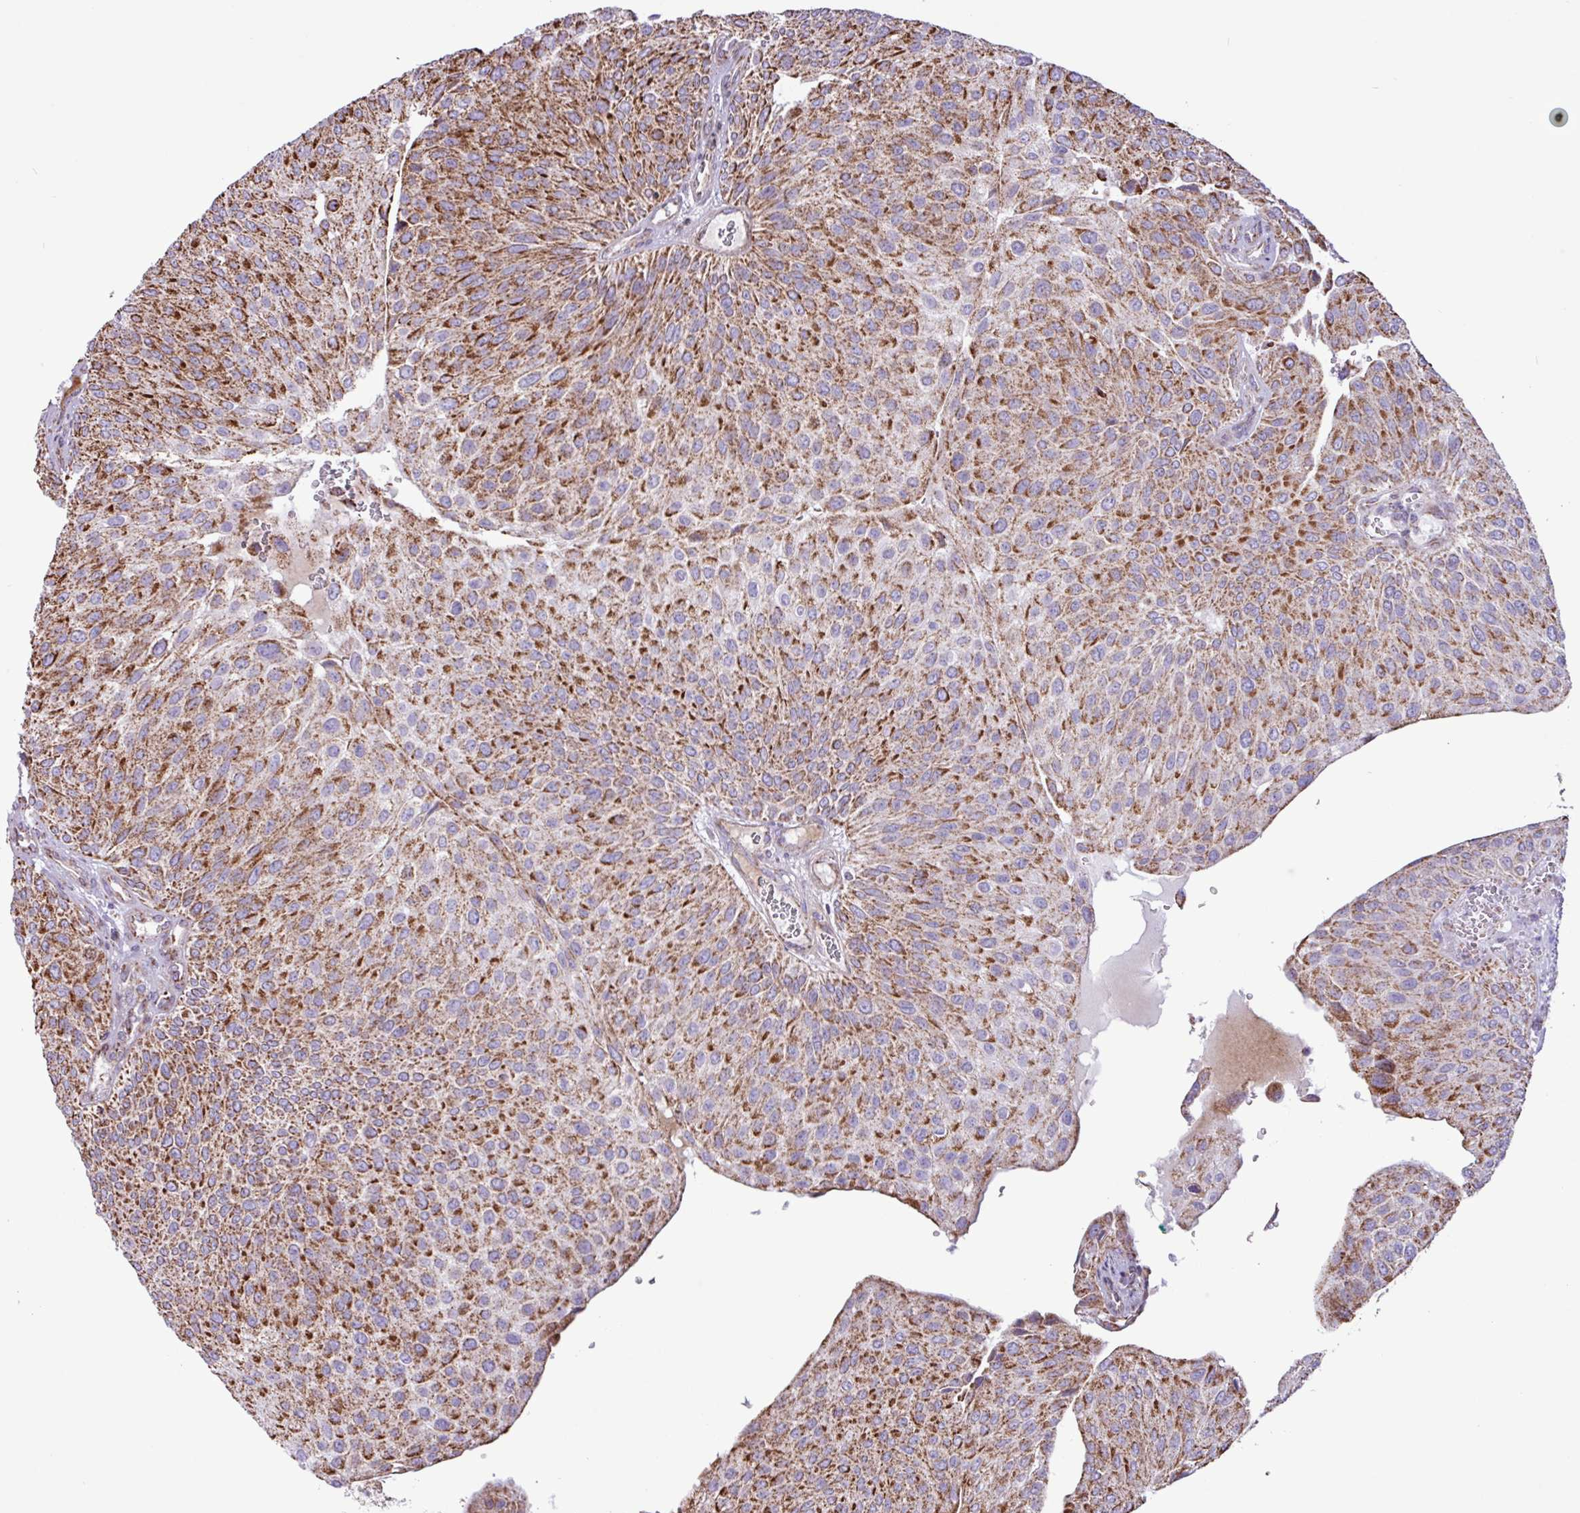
{"staining": {"intensity": "strong", "quantity": ">75%", "location": "cytoplasmic/membranous"}, "tissue": "urothelial cancer", "cell_type": "Tumor cells", "image_type": "cancer", "snomed": [{"axis": "morphology", "description": "Urothelial carcinoma, NOS"}, {"axis": "topography", "description": "Urinary bladder"}], "caption": "Protein staining of urothelial cancer tissue exhibits strong cytoplasmic/membranous expression in about >75% of tumor cells. (DAB (3,3'-diaminobenzidine) IHC, brown staining for protein, blue staining for nuclei).", "gene": "RTL3", "patient": {"sex": "male", "age": 67}}